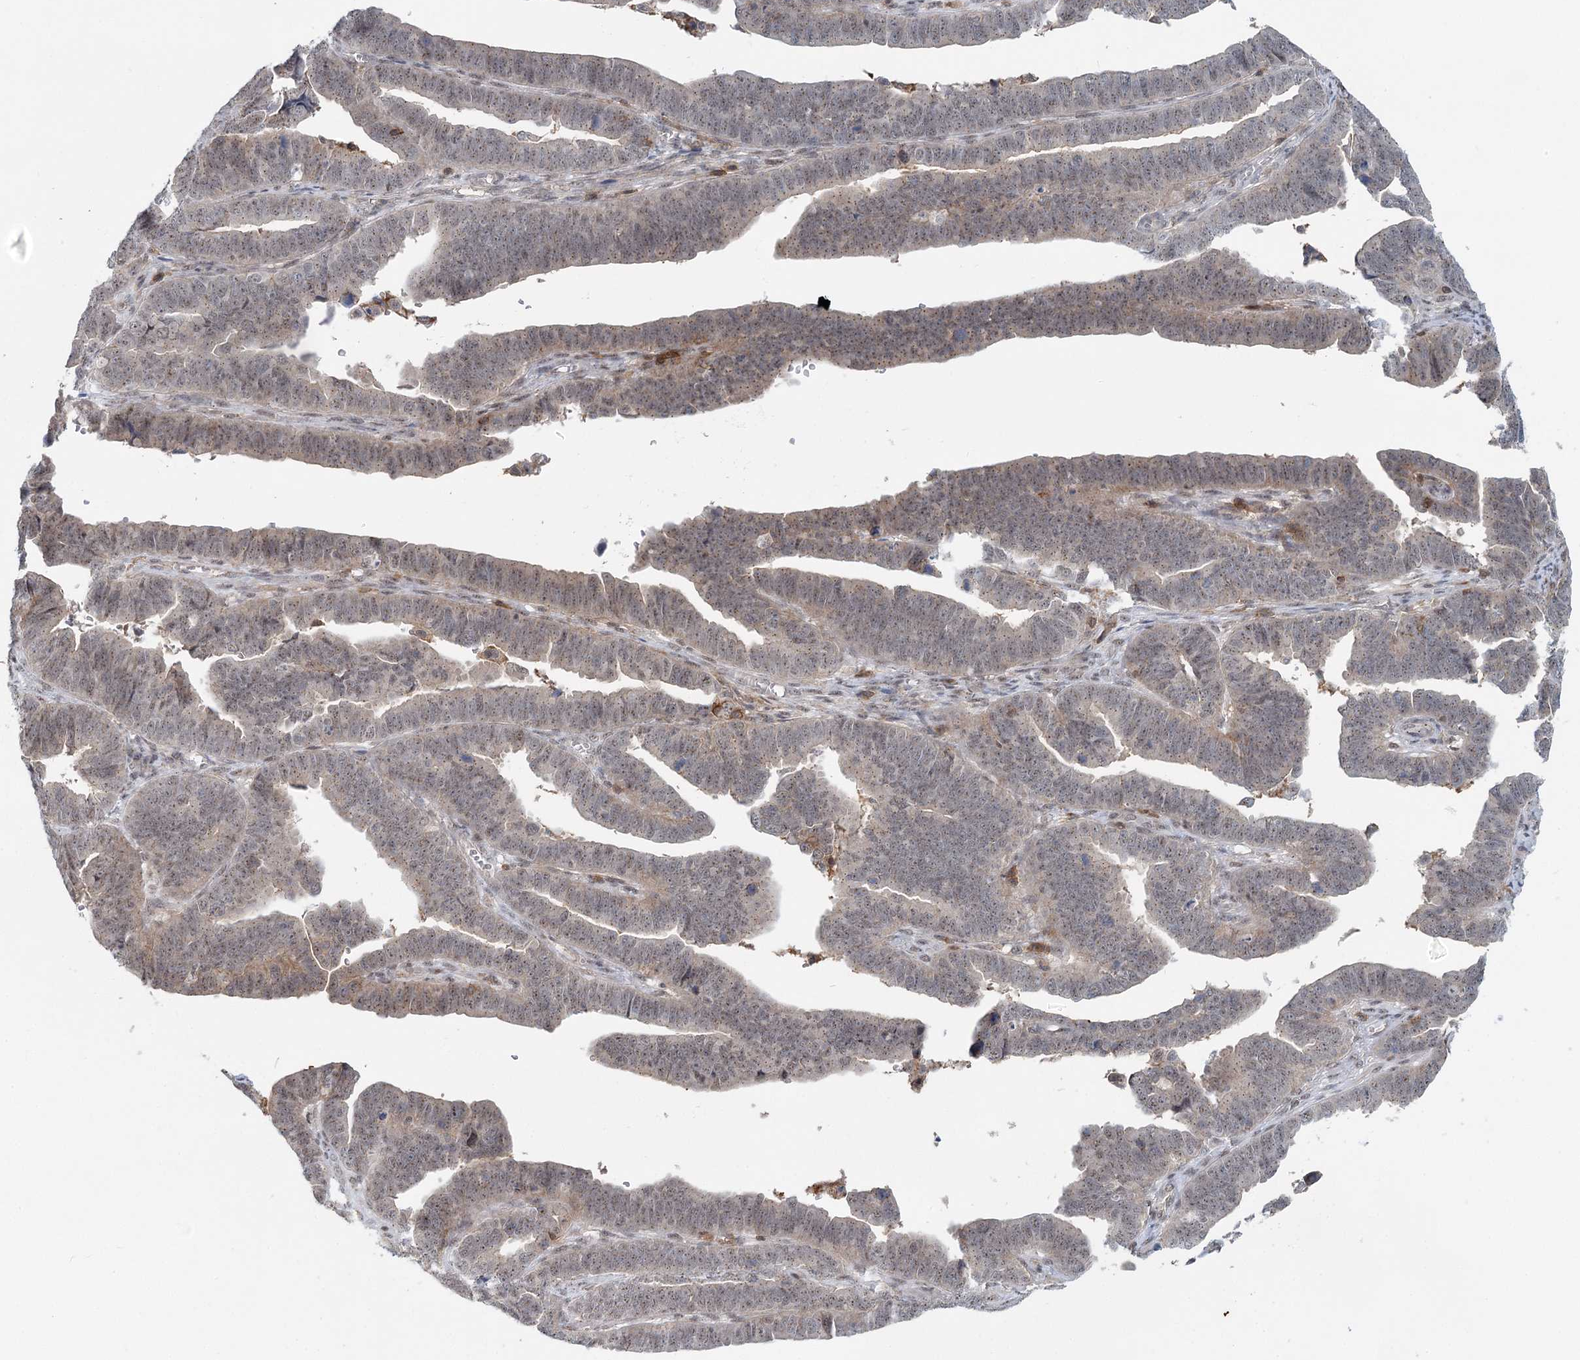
{"staining": {"intensity": "weak", "quantity": "25%-75%", "location": "nuclear"}, "tissue": "endometrial cancer", "cell_type": "Tumor cells", "image_type": "cancer", "snomed": [{"axis": "morphology", "description": "Adenocarcinoma, NOS"}, {"axis": "topography", "description": "Endometrium"}], "caption": "Immunohistochemistry (IHC) micrograph of neoplastic tissue: human endometrial cancer (adenocarcinoma) stained using IHC demonstrates low levels of weak protein expression localized specifically in the nuclear of tumor cells, appearing as a nuclear brown color.", "gene": "CDC42SE2", "patient": {"sex": "female", "age": 75}}